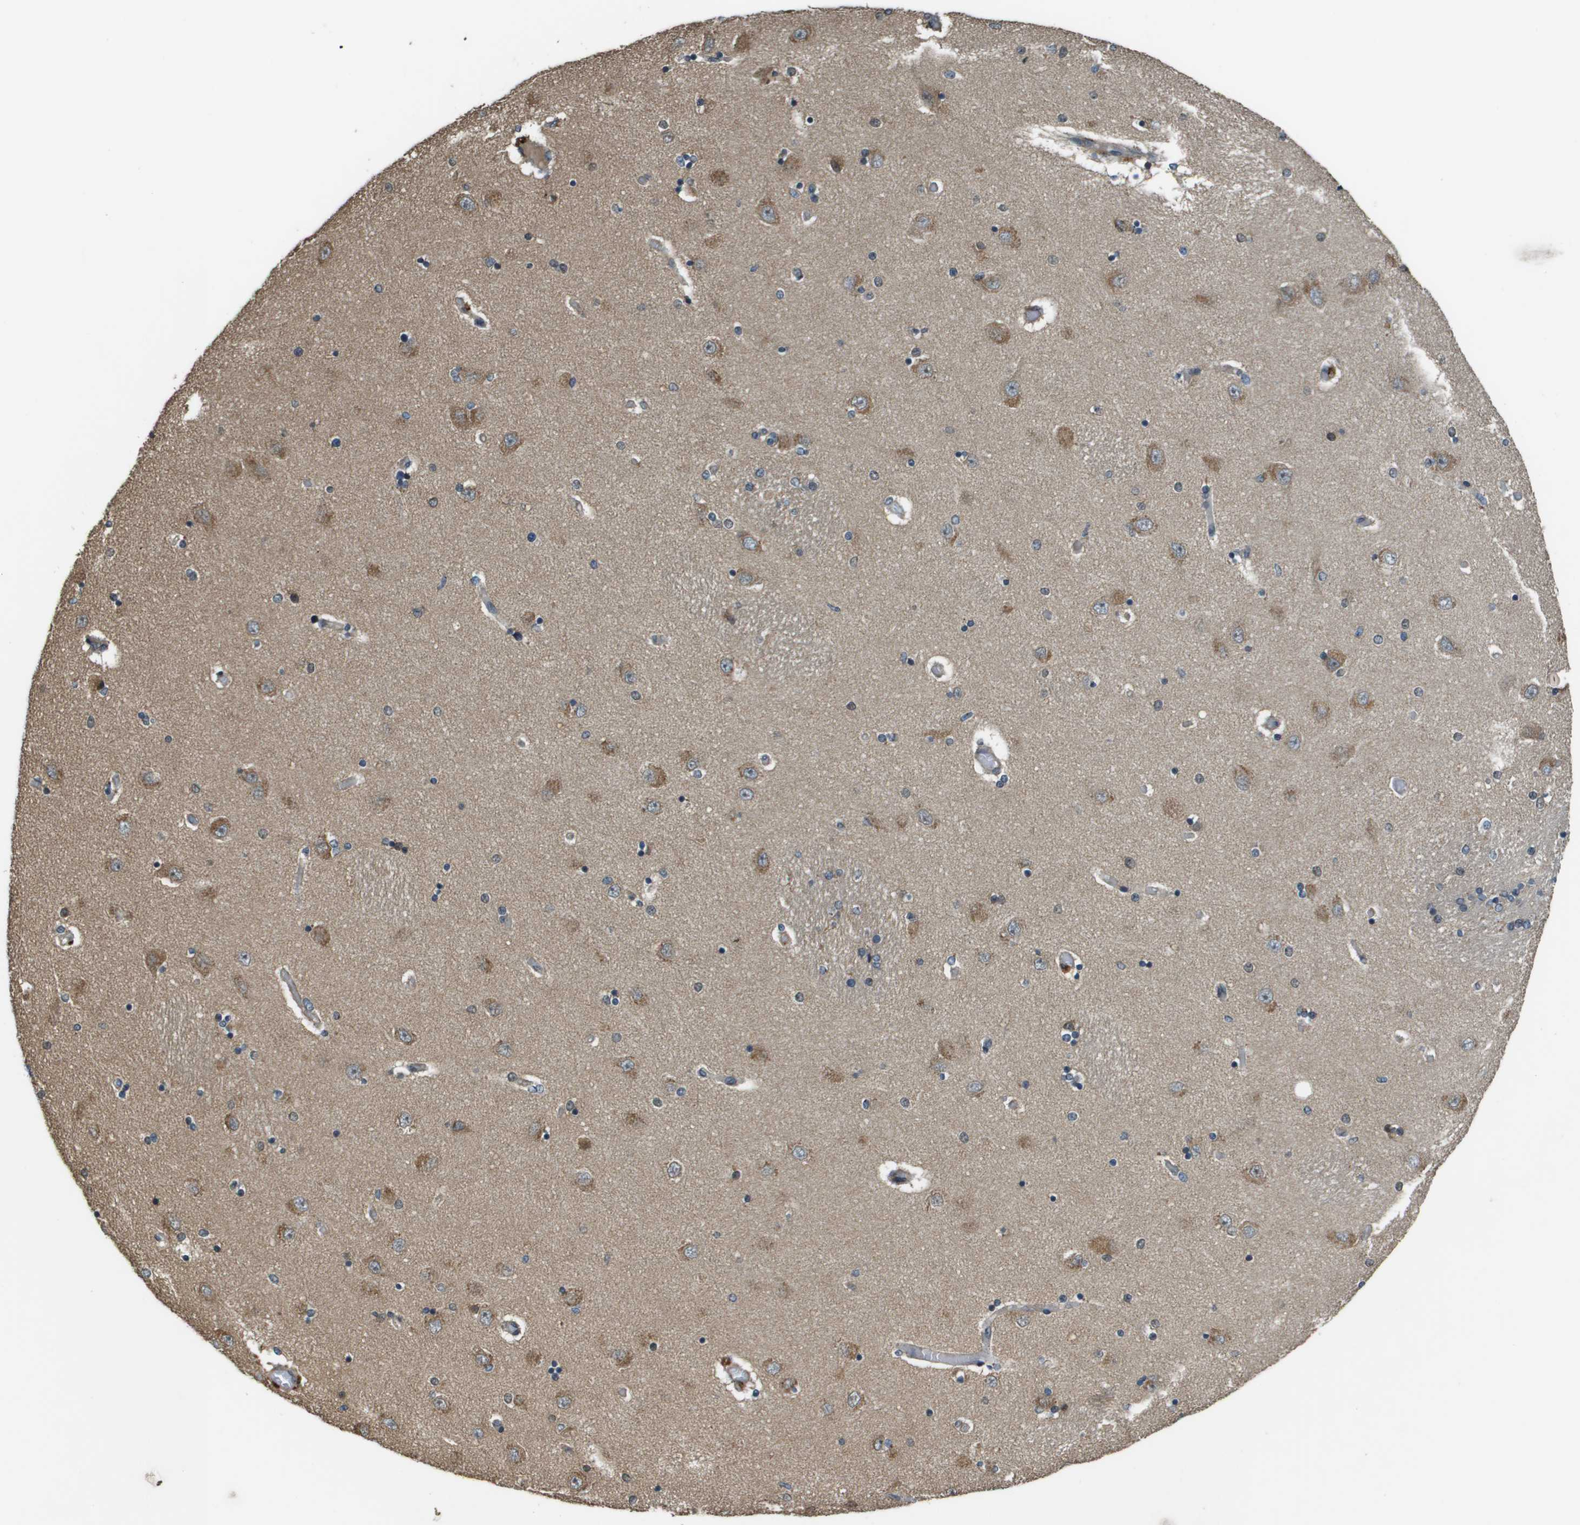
{"staining": {"intensity": "weak", "quantity": "25%-75%", "location": "cytoplasmic/membranous"}, "tissue": "hippocampus", "cell_type": "Glial cells", "image_type": "normal", "snomed": [{"axis": "morphology", "description": "Normal tissue, NOS"}, {"axis": "topography", "description": "Hippocampus"}], "caption": "IHC staining of unremarkable hippocampus, which reveals low levels of weak cytoplasmic/membranous positivity in approximately 25%-75% of glial cells indicating weak cytoplasmic/membranous protein expression. The staining was performed using DAB (3,3'-diaminobenzidine) (brown) for protein detection and nuclei were counterstained in hematoxylin (blue).", "gene": "CDKN2C", "patient": {"sex": "female", "age": 54}}